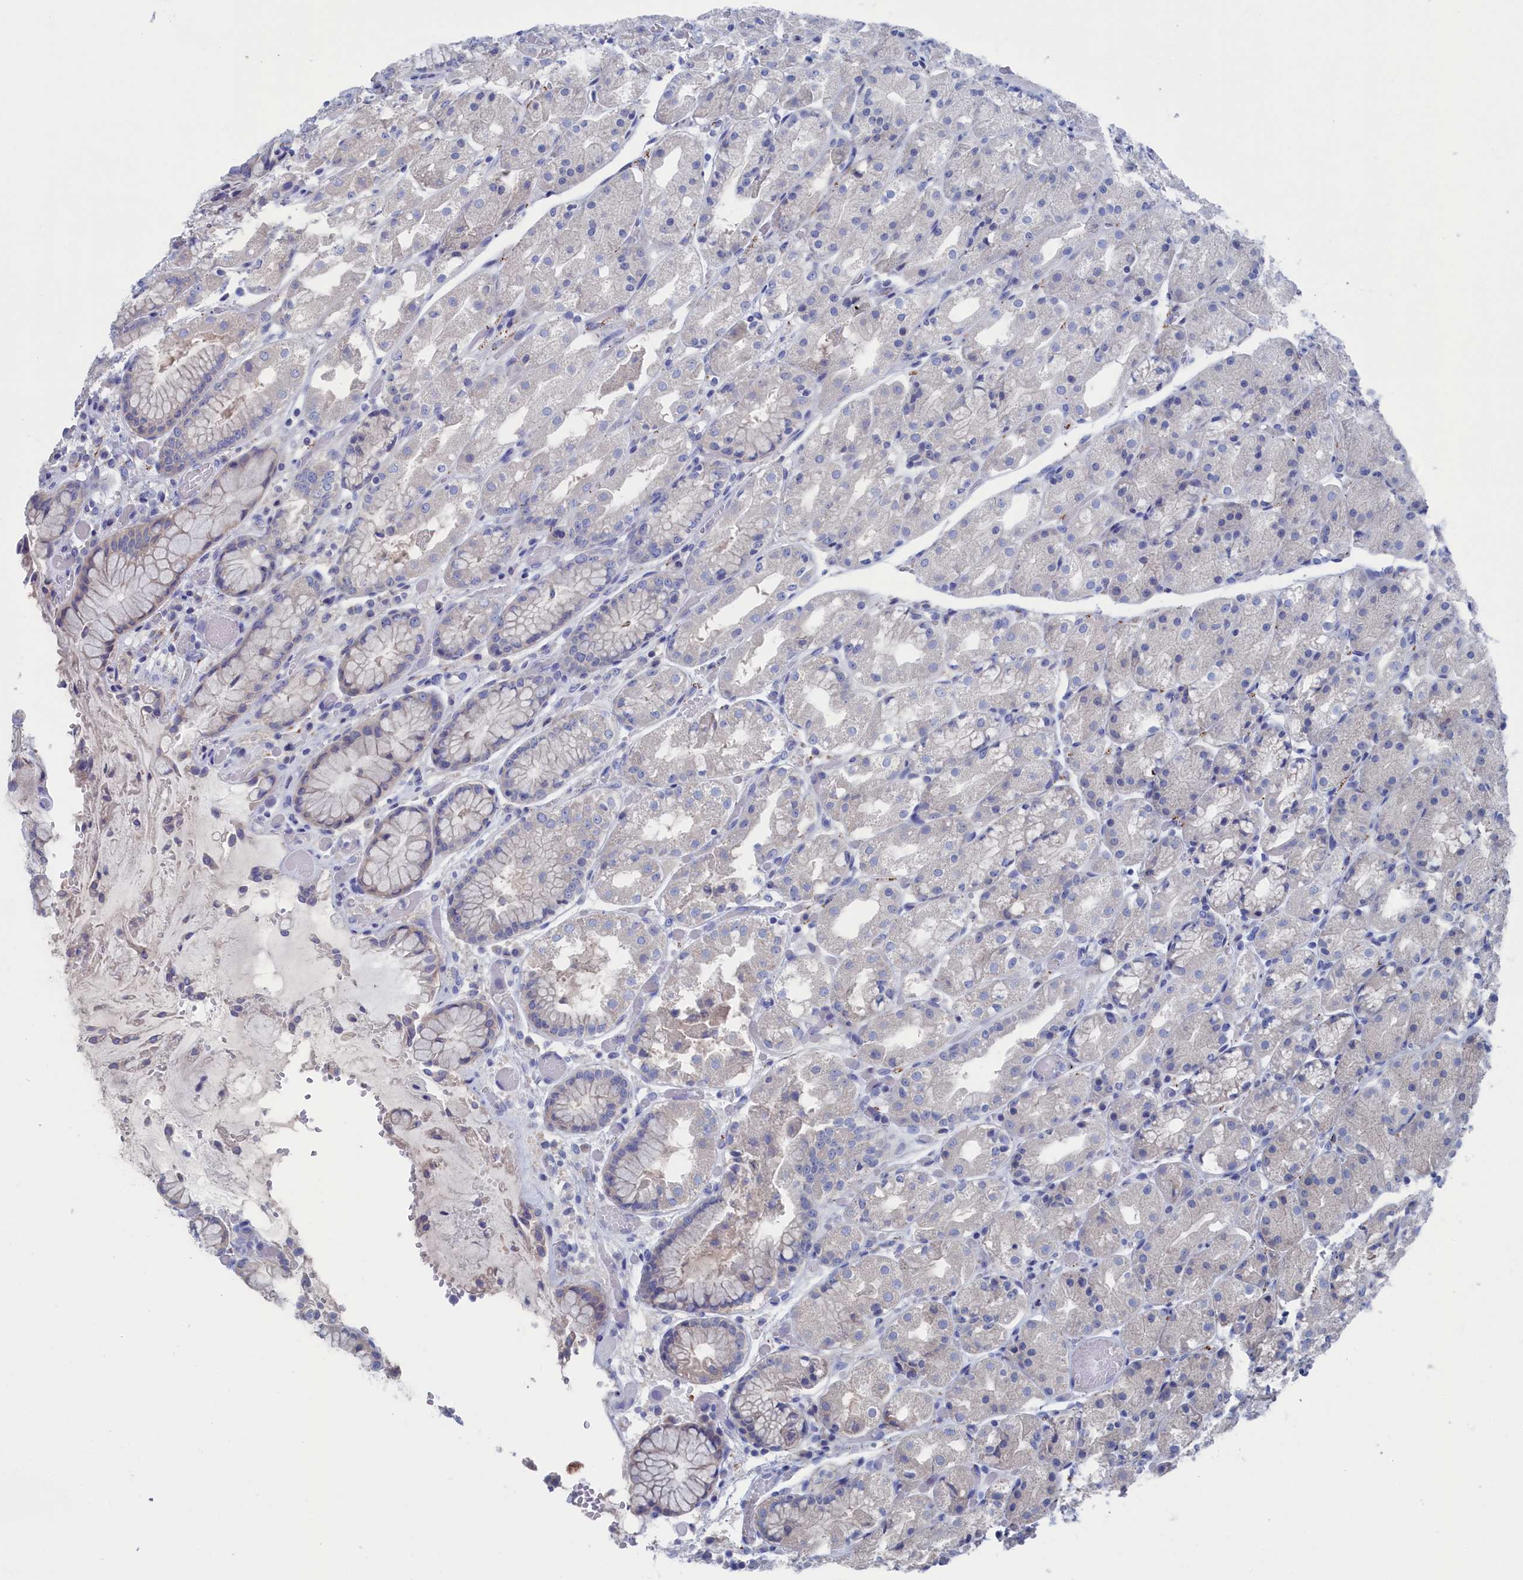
{"staining": {"intensity": "negative", "quantity": "none", "location": "none"}, "tissue": "stomach", "cell_type": "Glandular cells", "image_type": "normal", "snomed": [{"axis": "morphology", "description": "Normal tissue, NOS"}, {"axis": "topography", "description": "Stomach, upper"}], "caption": "An immunohistochemistry photomicrograph of normal stomach is shown. There is no staining in glandular cells of stomach. (DAB (3,3'-diaminobenzidine) IHC visualized using brightfield microscopy, high magnification).", "gene": "CEND1", "patient": {"sex": "male", "age": 72}}